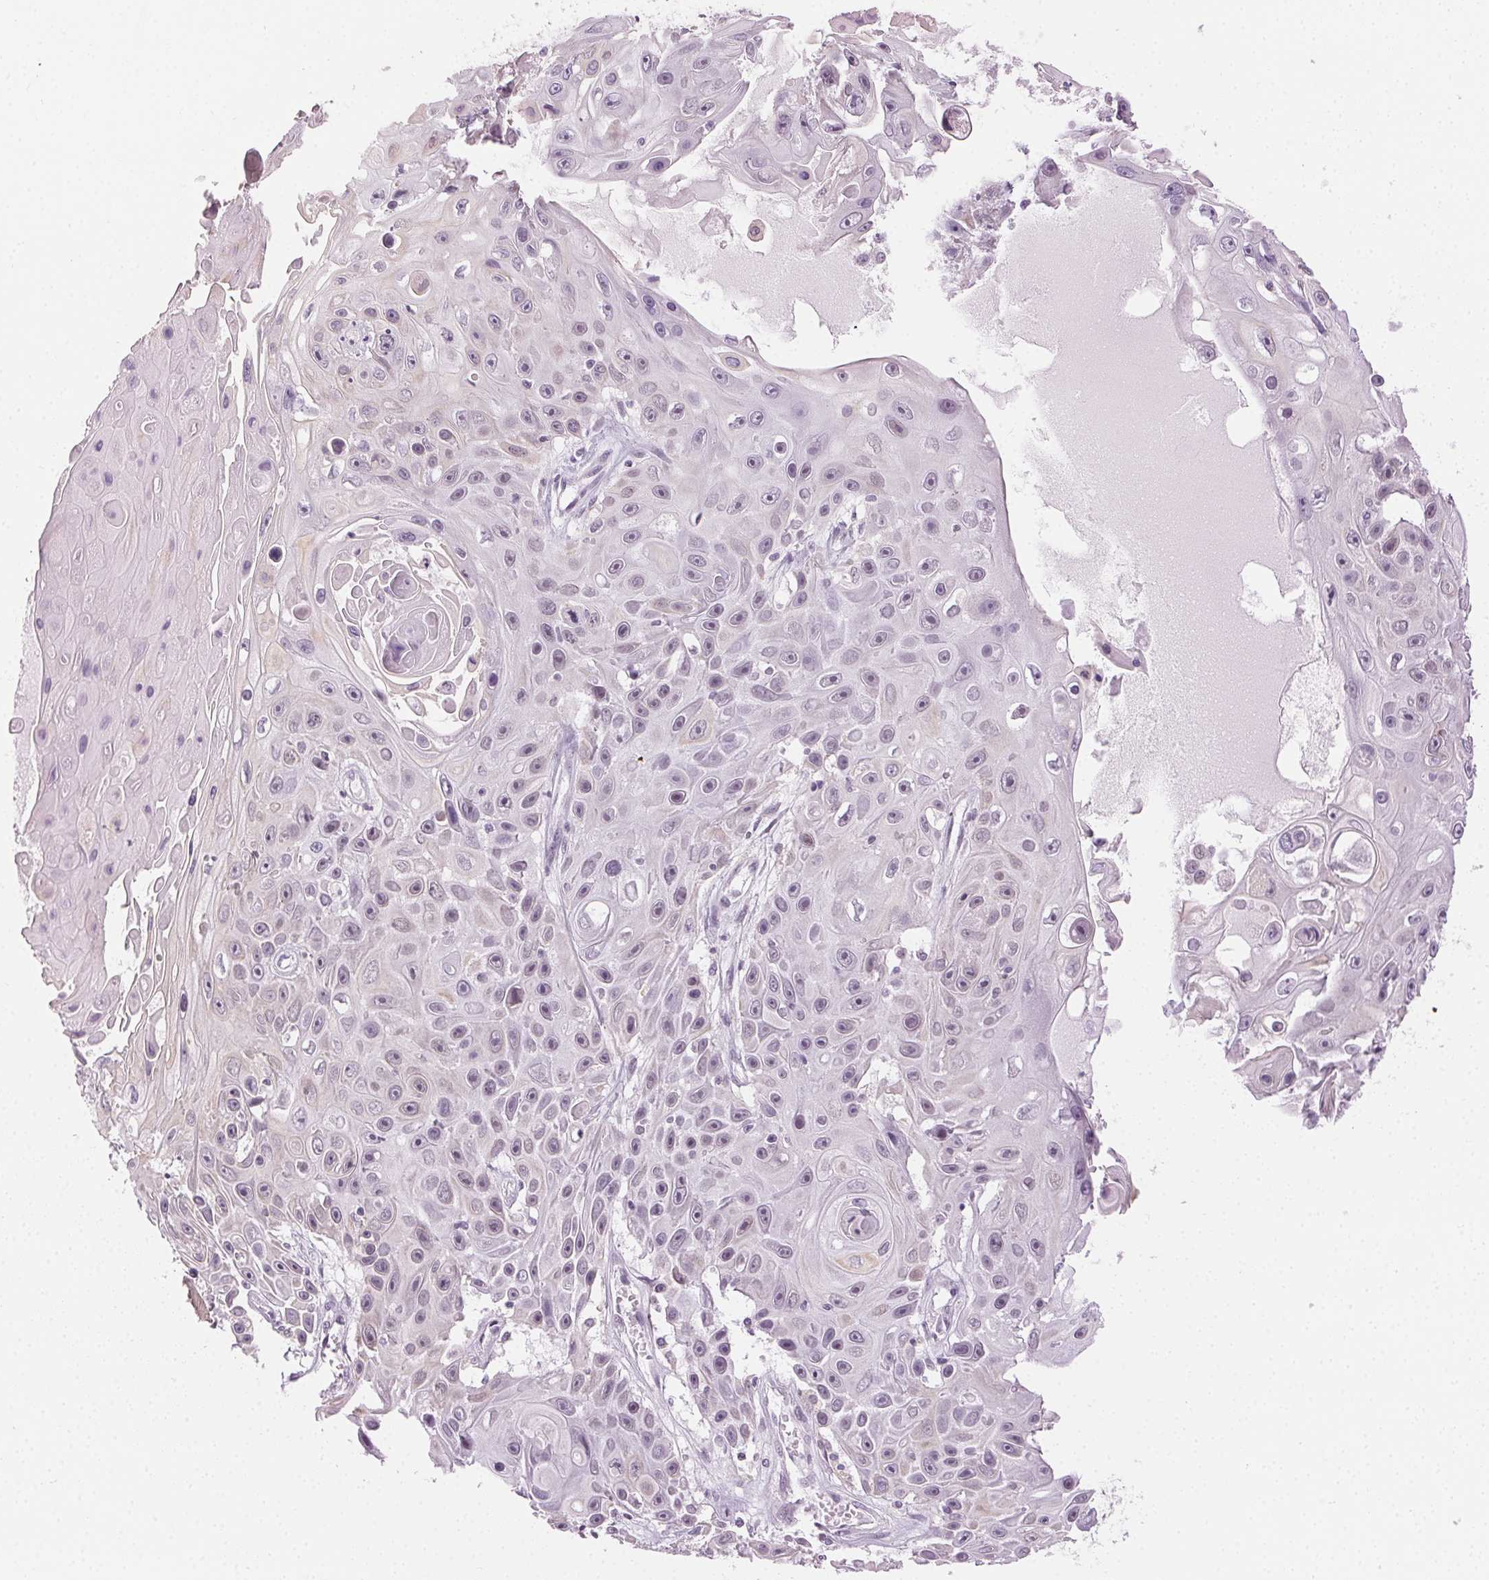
{"staining": {"intensity": "negative", "quantity": "none", "location": "none"}, "tissue": "skin cancer", "cell_type": "Tumor cells", "image_type": "cancer", "snomed": [{"axis": "morphology", "description": "Squamous cell carcinoma, NOS"}, {"axis": "topography", "description": "Skin"}], "caption": "IHC micrograph of neoplastic tissue: human squamous cell carcinoma (skin) stained with DAB (3,3'-diaminobenzidine) reveals no significant protein positivity in tumor cells.", "gene": "AIF1L", "patient": {"sex": "male", "age": 82}}